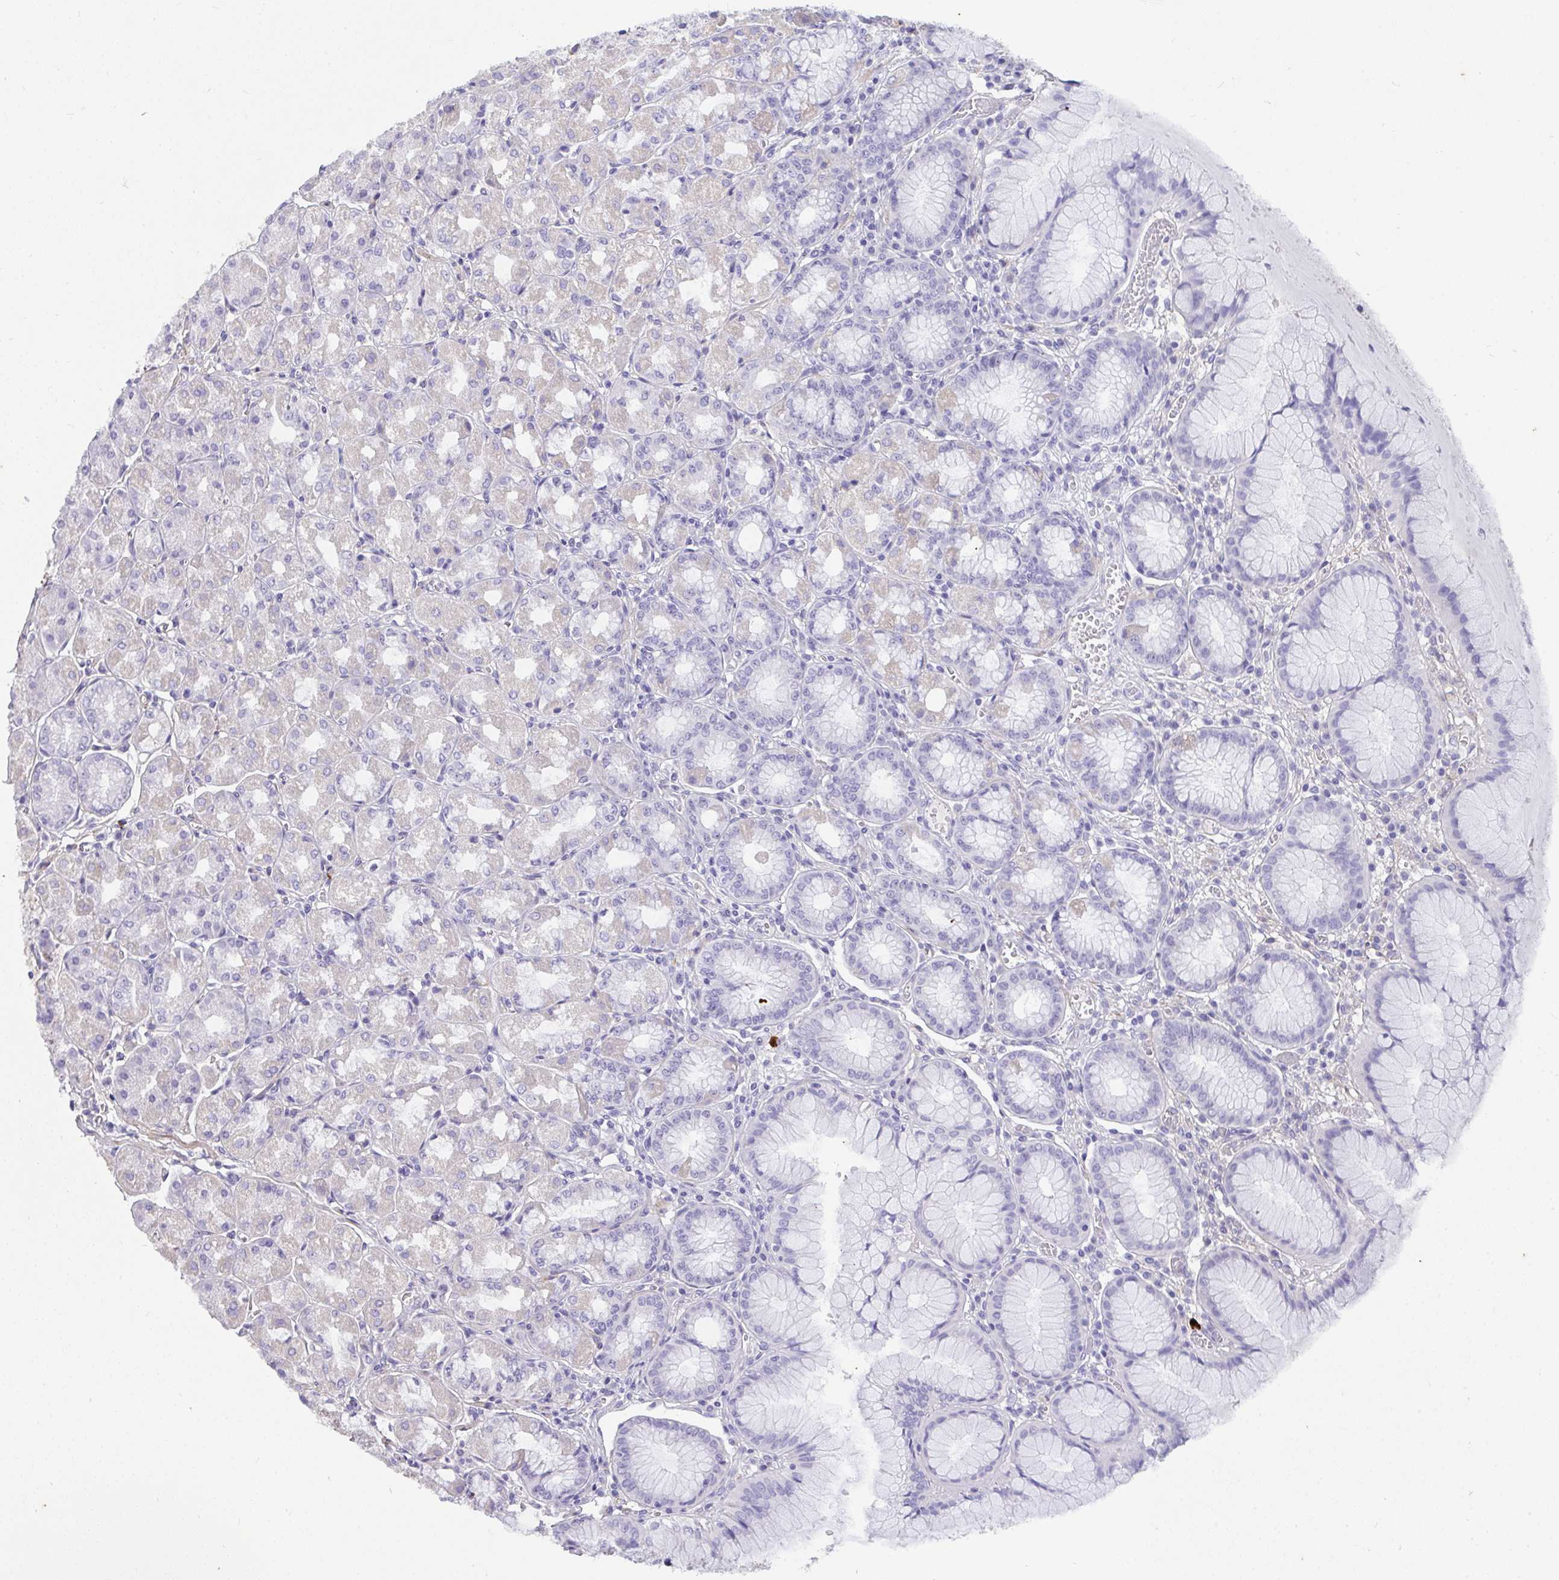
{"staining": {"intensity": "weak", "quantity": "<25%", "location": "cytoplasmic/membranous"}, "tissue": "stomach", "cell_type": "Glandular cells", "image_type": "normal", "snomed": [{"axis": "morphology", "description": "Normal tissue, NOS"}, {"axis": "topography", "description": "Stomach"}], "caption": "Immunohistochemical staining of normal stomach displays no significant positivity in glandular cells.", "gene": "LHFPL6", "patient": {"sex": "male", "age": 55}}